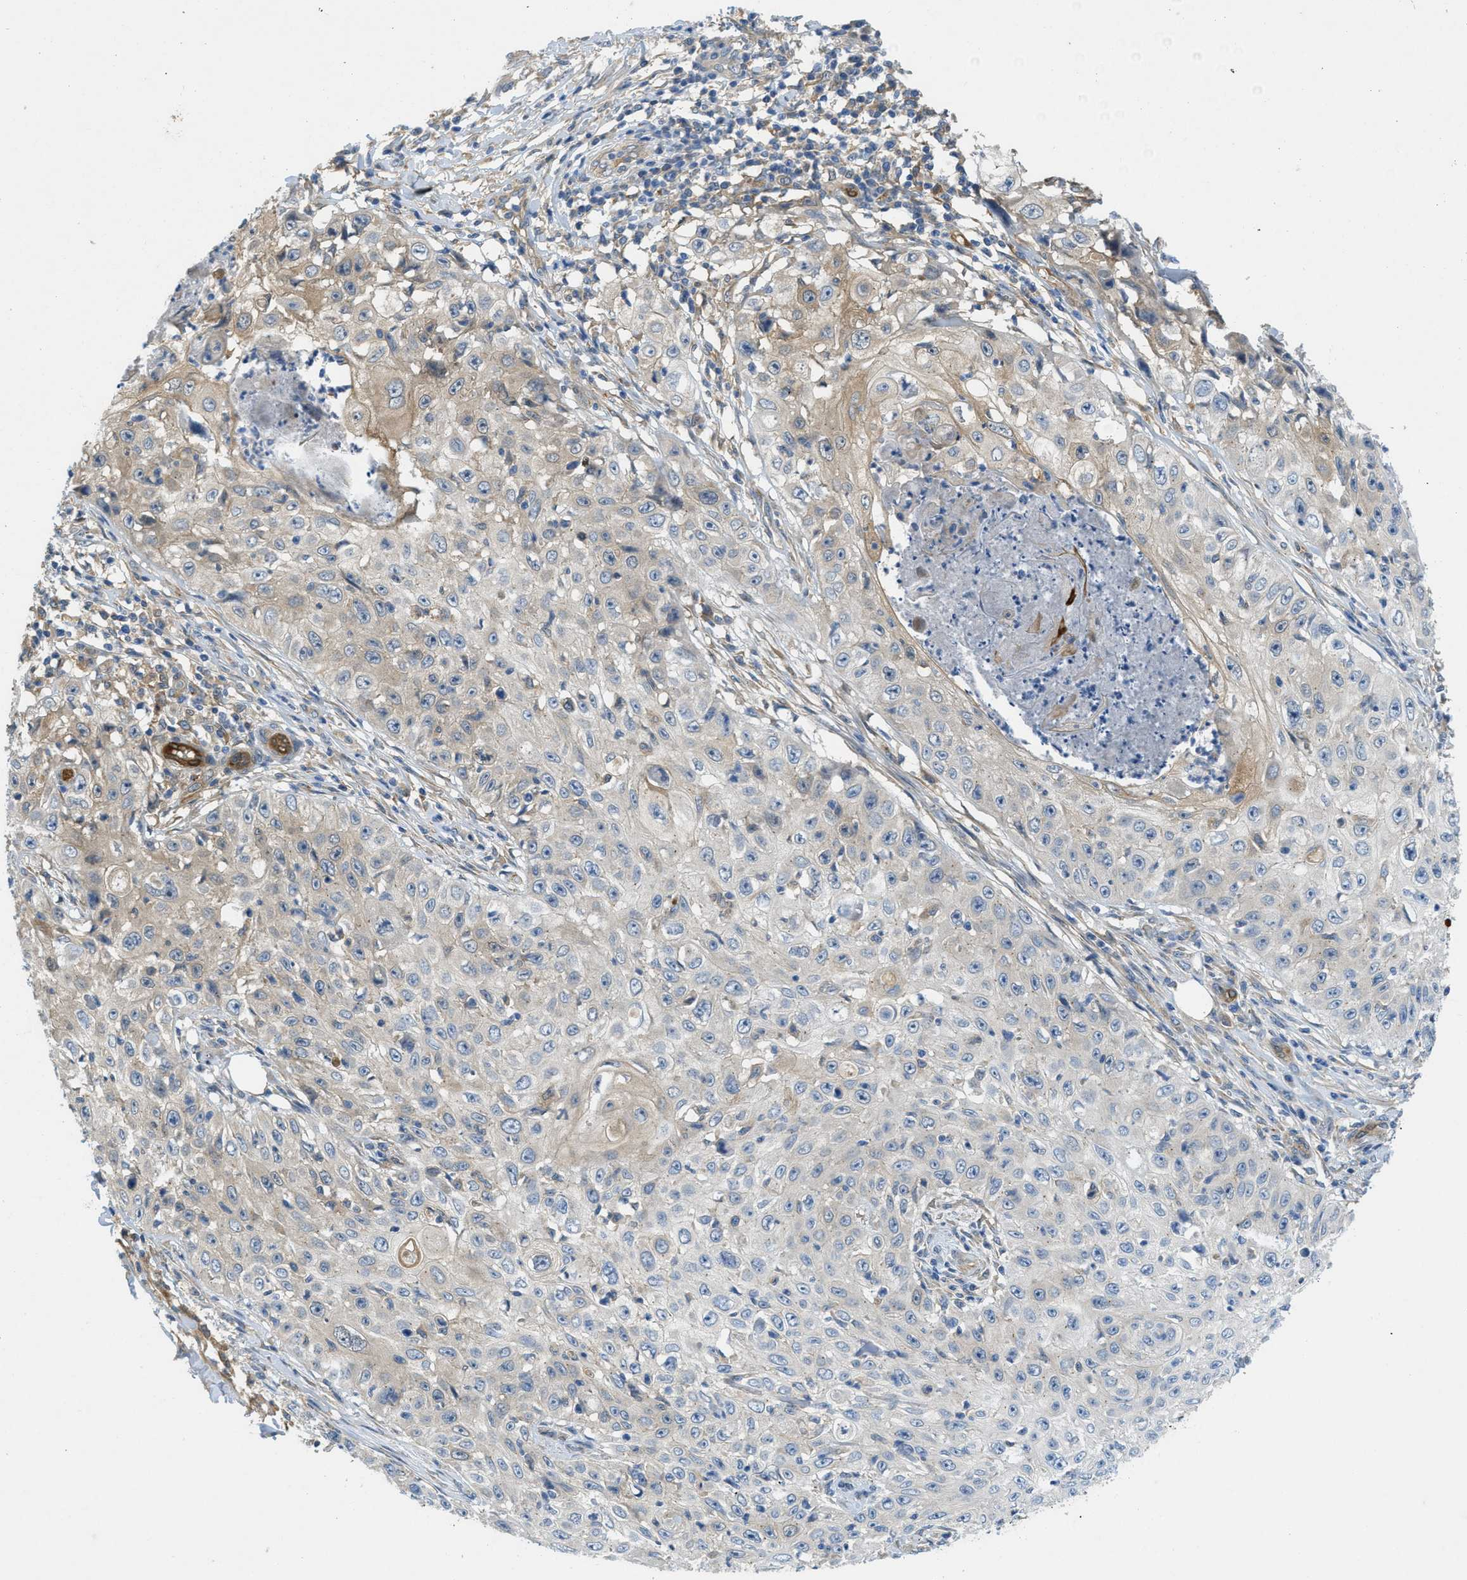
{"staining": {"intensity": "weak", "quantity": "<25%", "location": "cytoplasmic/membranous"}, "tissue": "skin cancer", "cell_type": "Tumor cells", "image_type": "cancer", "snomed": [{"axis": "morphology", "description": "Squamous cell carcinoma, NOS"}, {"axis": "topography", "description": "Skin"}], "caption": "An immunohistochemistry image of skin cancer (squamous cell carcinoma) is shown. There is no staining in tumor cells of skin cancer (squamous cell carcinoma).", "gene": "RIPK2", "patient": {"sex": "male", "age": 86}}